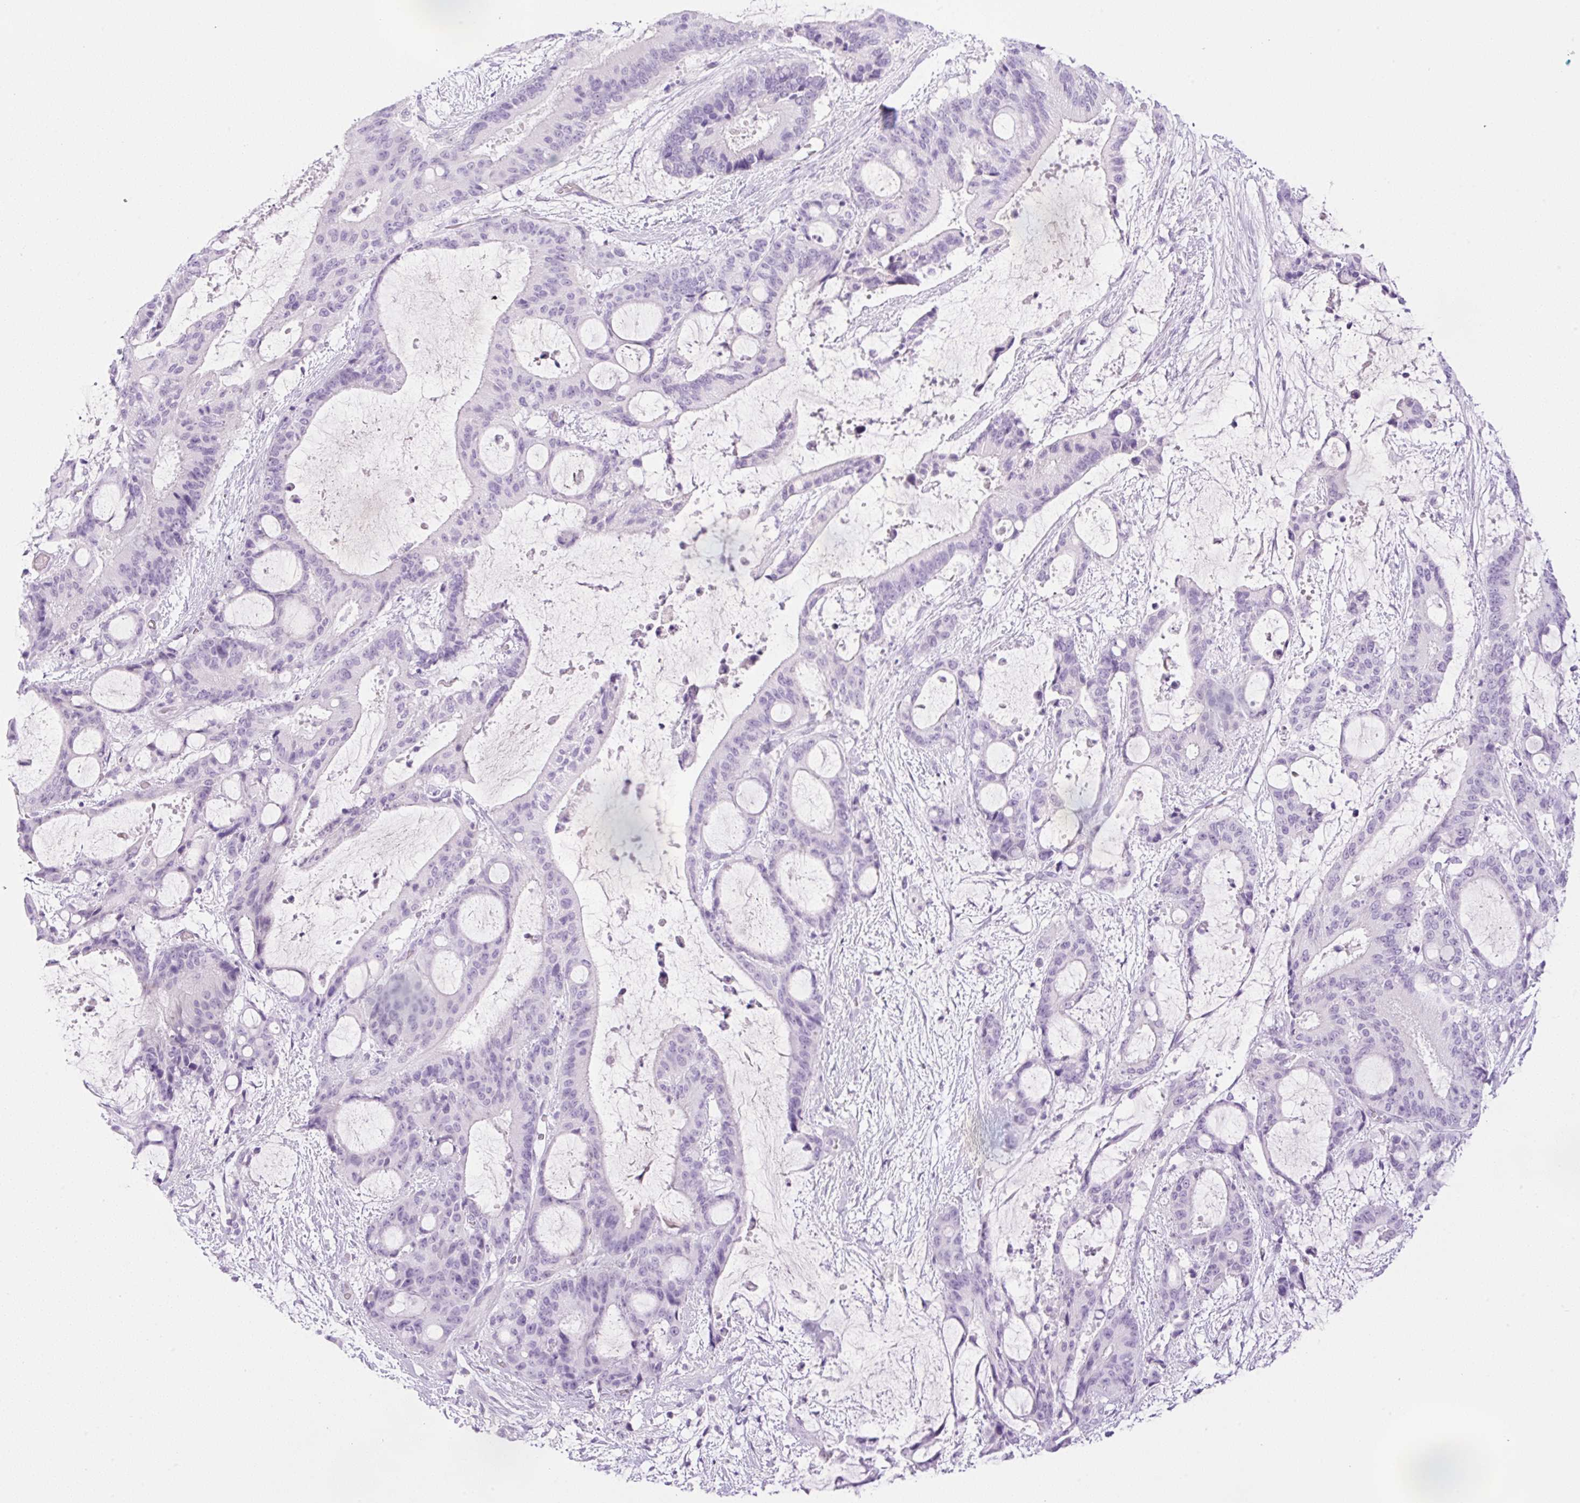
{"staining": {"intensity": "negative", "quantity": "none", "location": "none"}, "tissue": "liver cancer", "cell_type": "Tumor cells", "image_type": "cancer", "snomed": [{"axis": "morphology", "description": "Normal tissue, NOS"}, {"axis": "morphology", "description": "Cholangiocarcinoma"}, {"axis": "topography", "description": "Liver"}, {"axis": "topography", "description": "Peripheral nerve tissue"}], "caption": "Immunohistochemistry (IHC) histopathology image of human liver cancer (cholangiocarcinoma) stained for a protein (brown), which exhibits no positivity in tumor cells. (Stains: DAB immunohistochemistry (IHC) with hematoxylin counter stain, Microscopy: brightfield microscopy at high magnification).", "gene": "PALM3", "patient": {"sex": "female", "age": 73}}